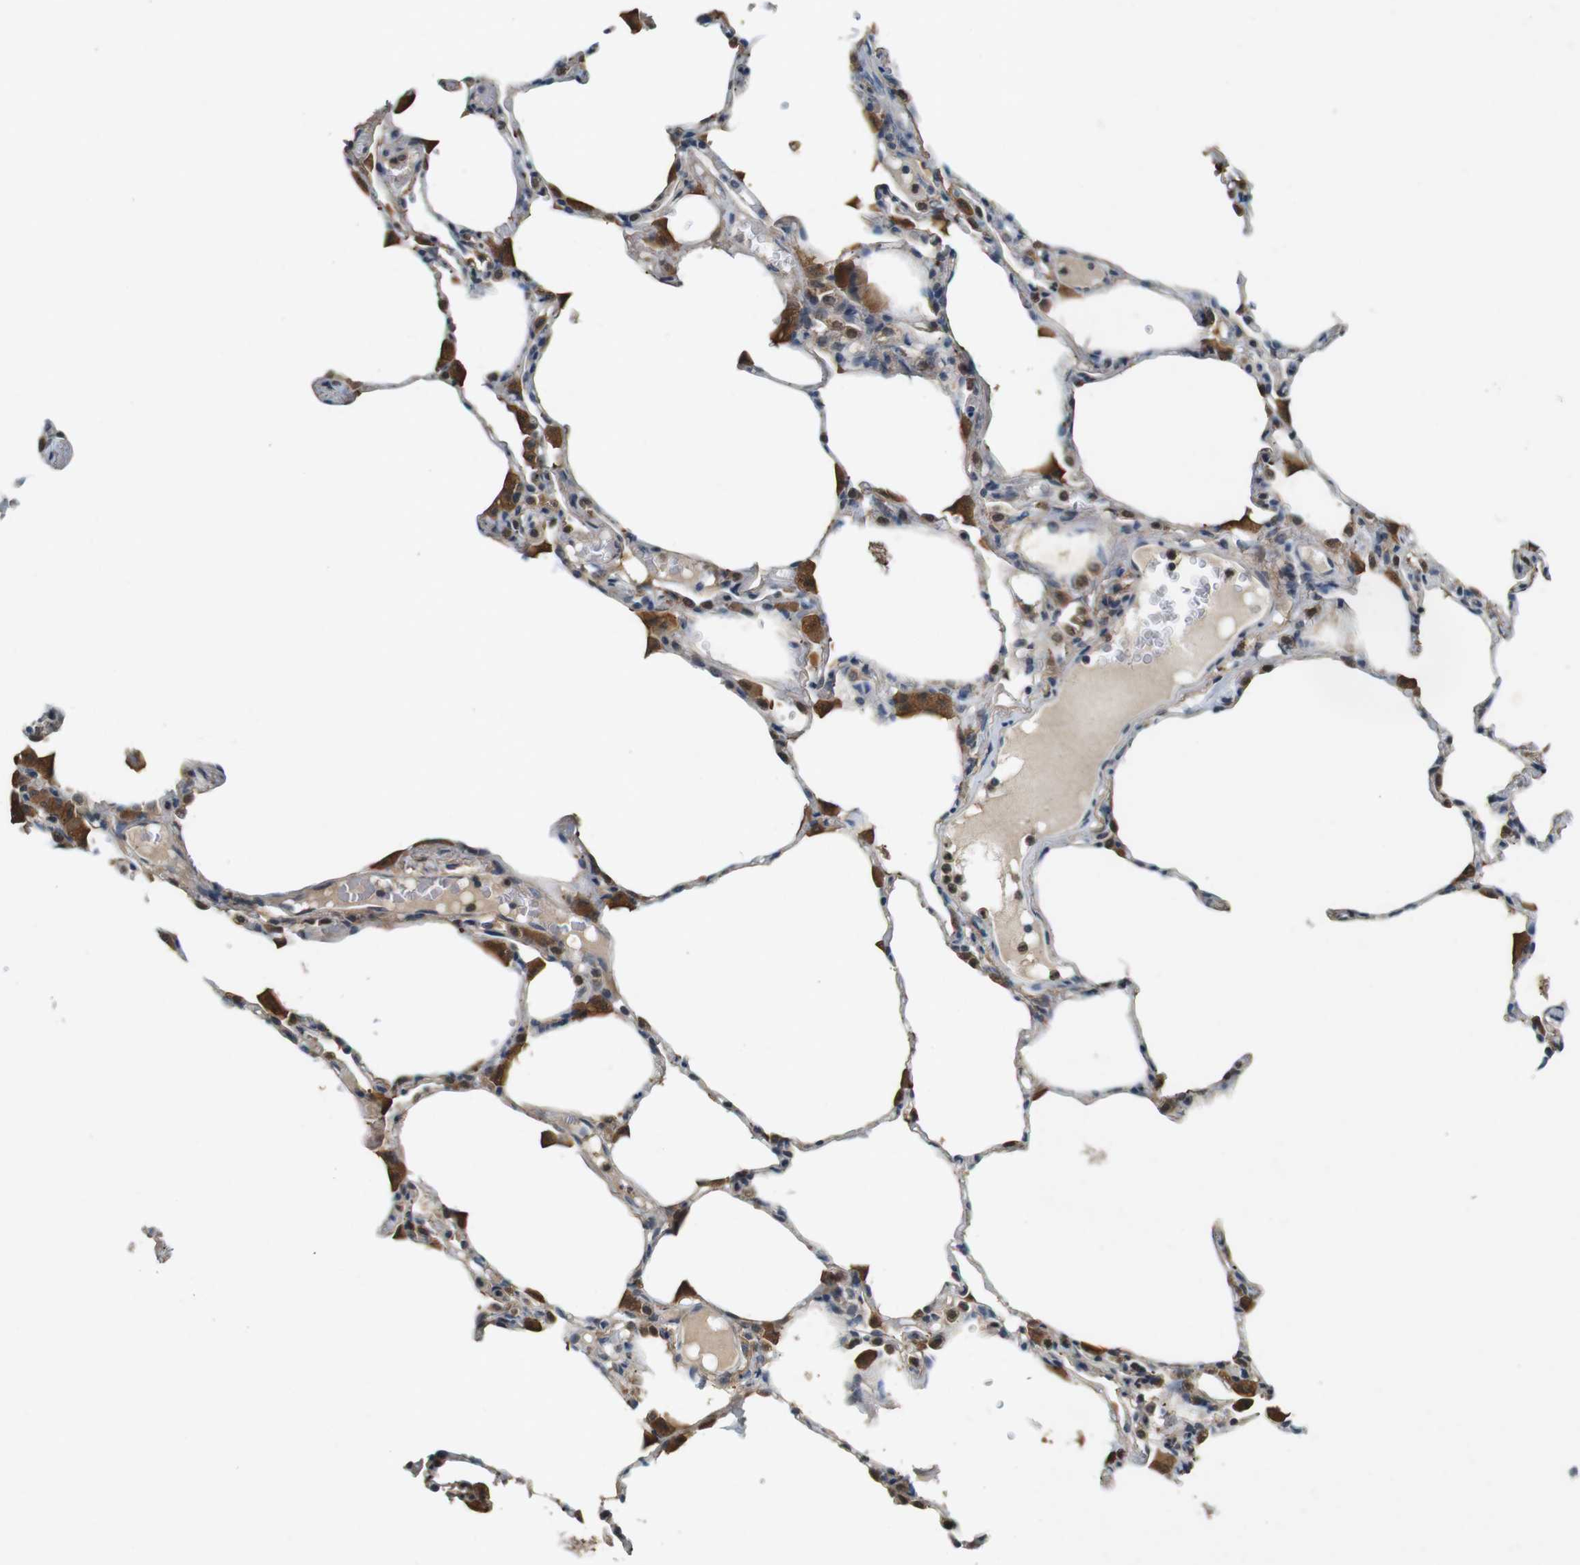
{"staining": {"intensity": "weak", "quantity": "<25%", "location": "cytoplasmic/membranous"}, "tissue": "lung", "cell_type": "Alveolar cells", "image_type": "normal", "snomed": [{"axis": "morphology", "description": "Normal tissue, NOS"}, {"axis": "topography", "description": "Lung"}], "caption": "IHC photomicrograph of normal lung: lung stained with DAB exhibits no significant protein positivity in alveolar cells.", "gene": "CDK14", "patient": {"sex": "female", "age": 49}}